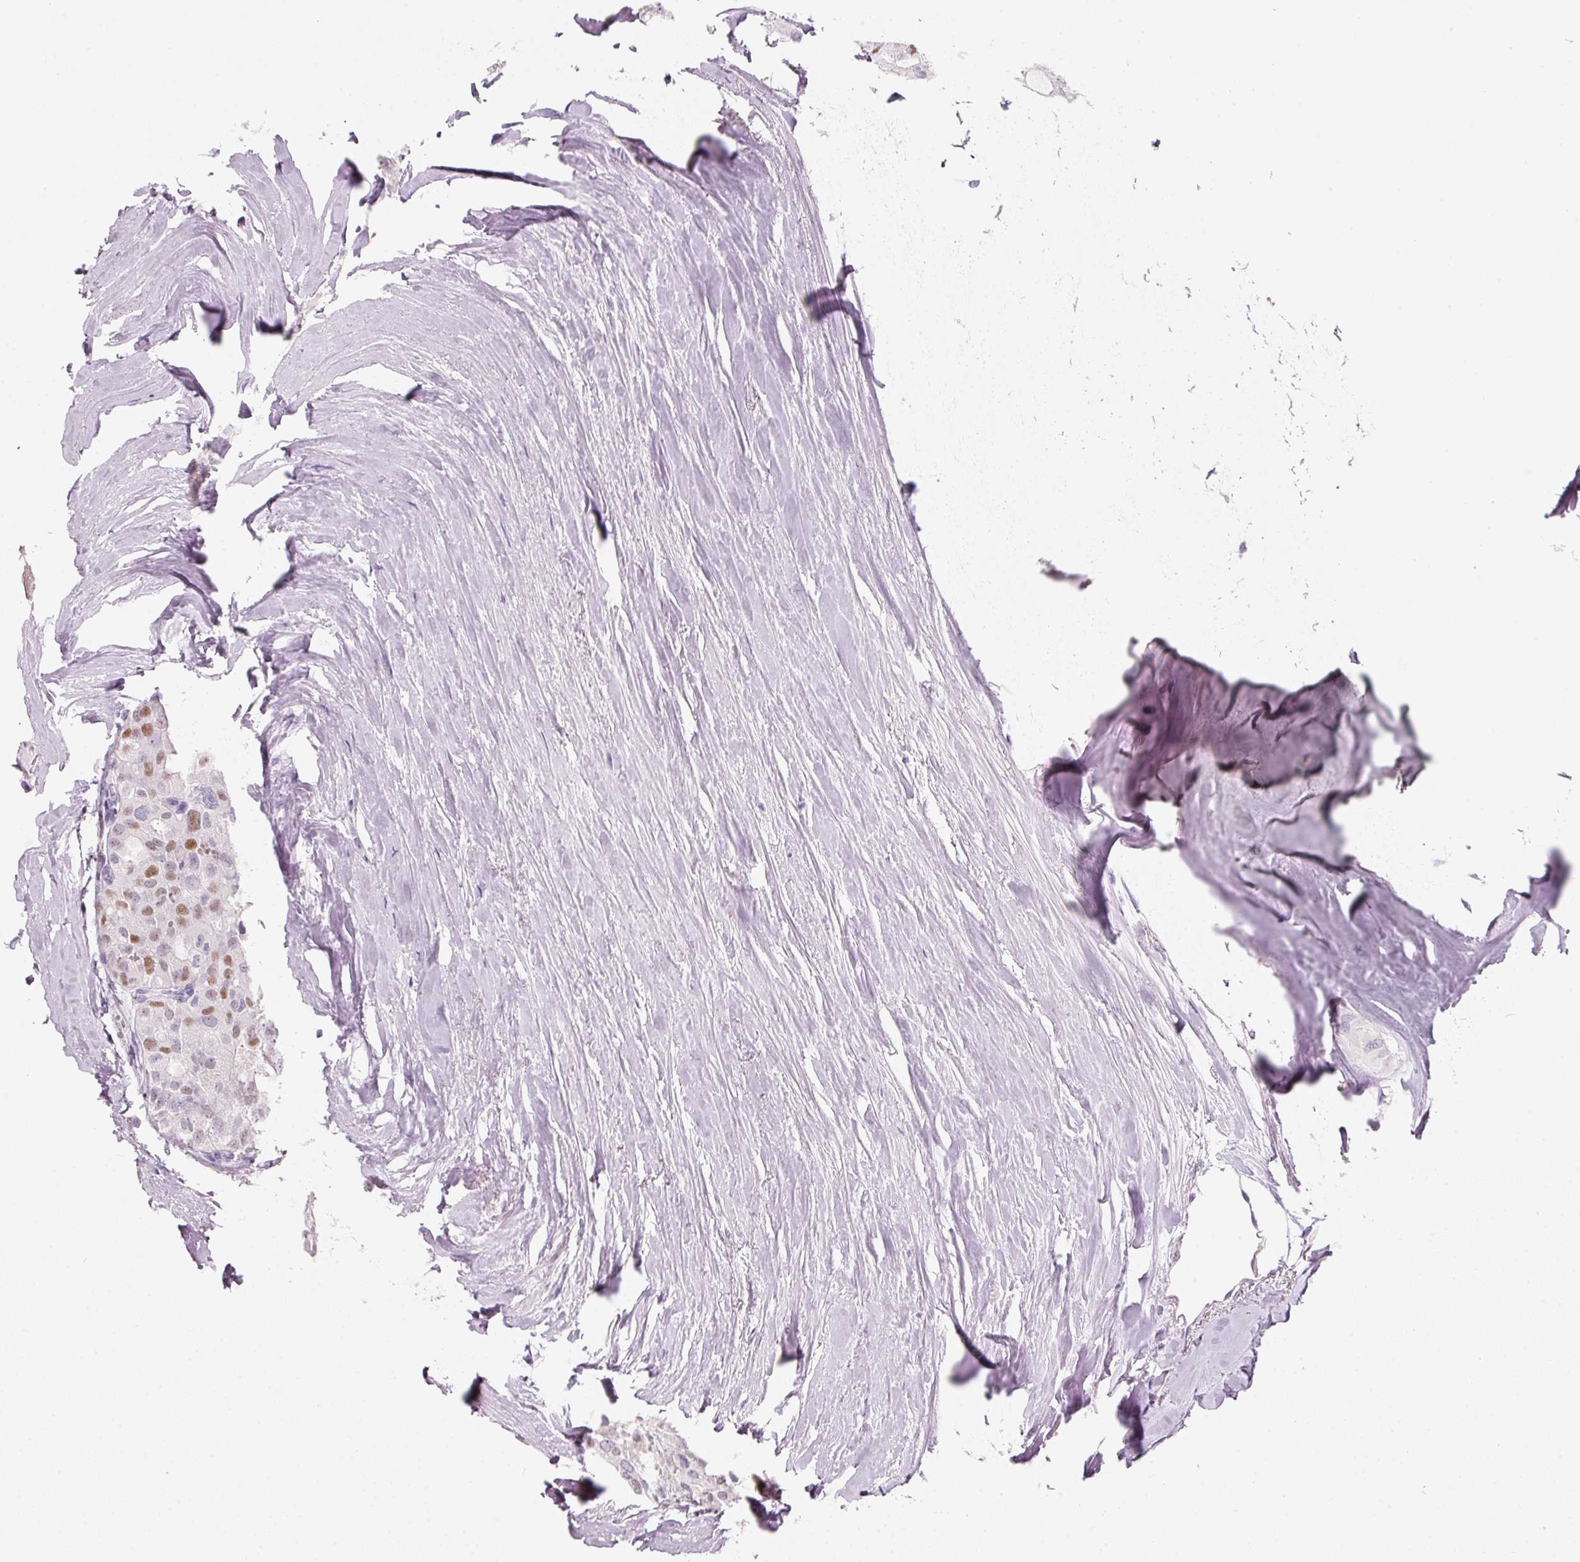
{"staining": {"intensity": "moderate", "quantity": "25%-75%", "location": "nuclear"}, "tissue": "thyroid cancer", "cell_type": "Tumor cells", "image_type": "cancer", "snomed": [{"axis": "morphology", "description": "Follicular adenoma carcinoma, NOS"}, {"axis": "topography", "description": "Thyroid gland"}], "caption": "IHC image of human thyroid cancer (follicular adenoma carcinoma) stained for a protein (brown), which displays medium levels of moderate nuclear expression in about 25%-75% of tumor cells.", "gene": "ENSG00000206549", "patient": {"sex": "male", "age": 75}}